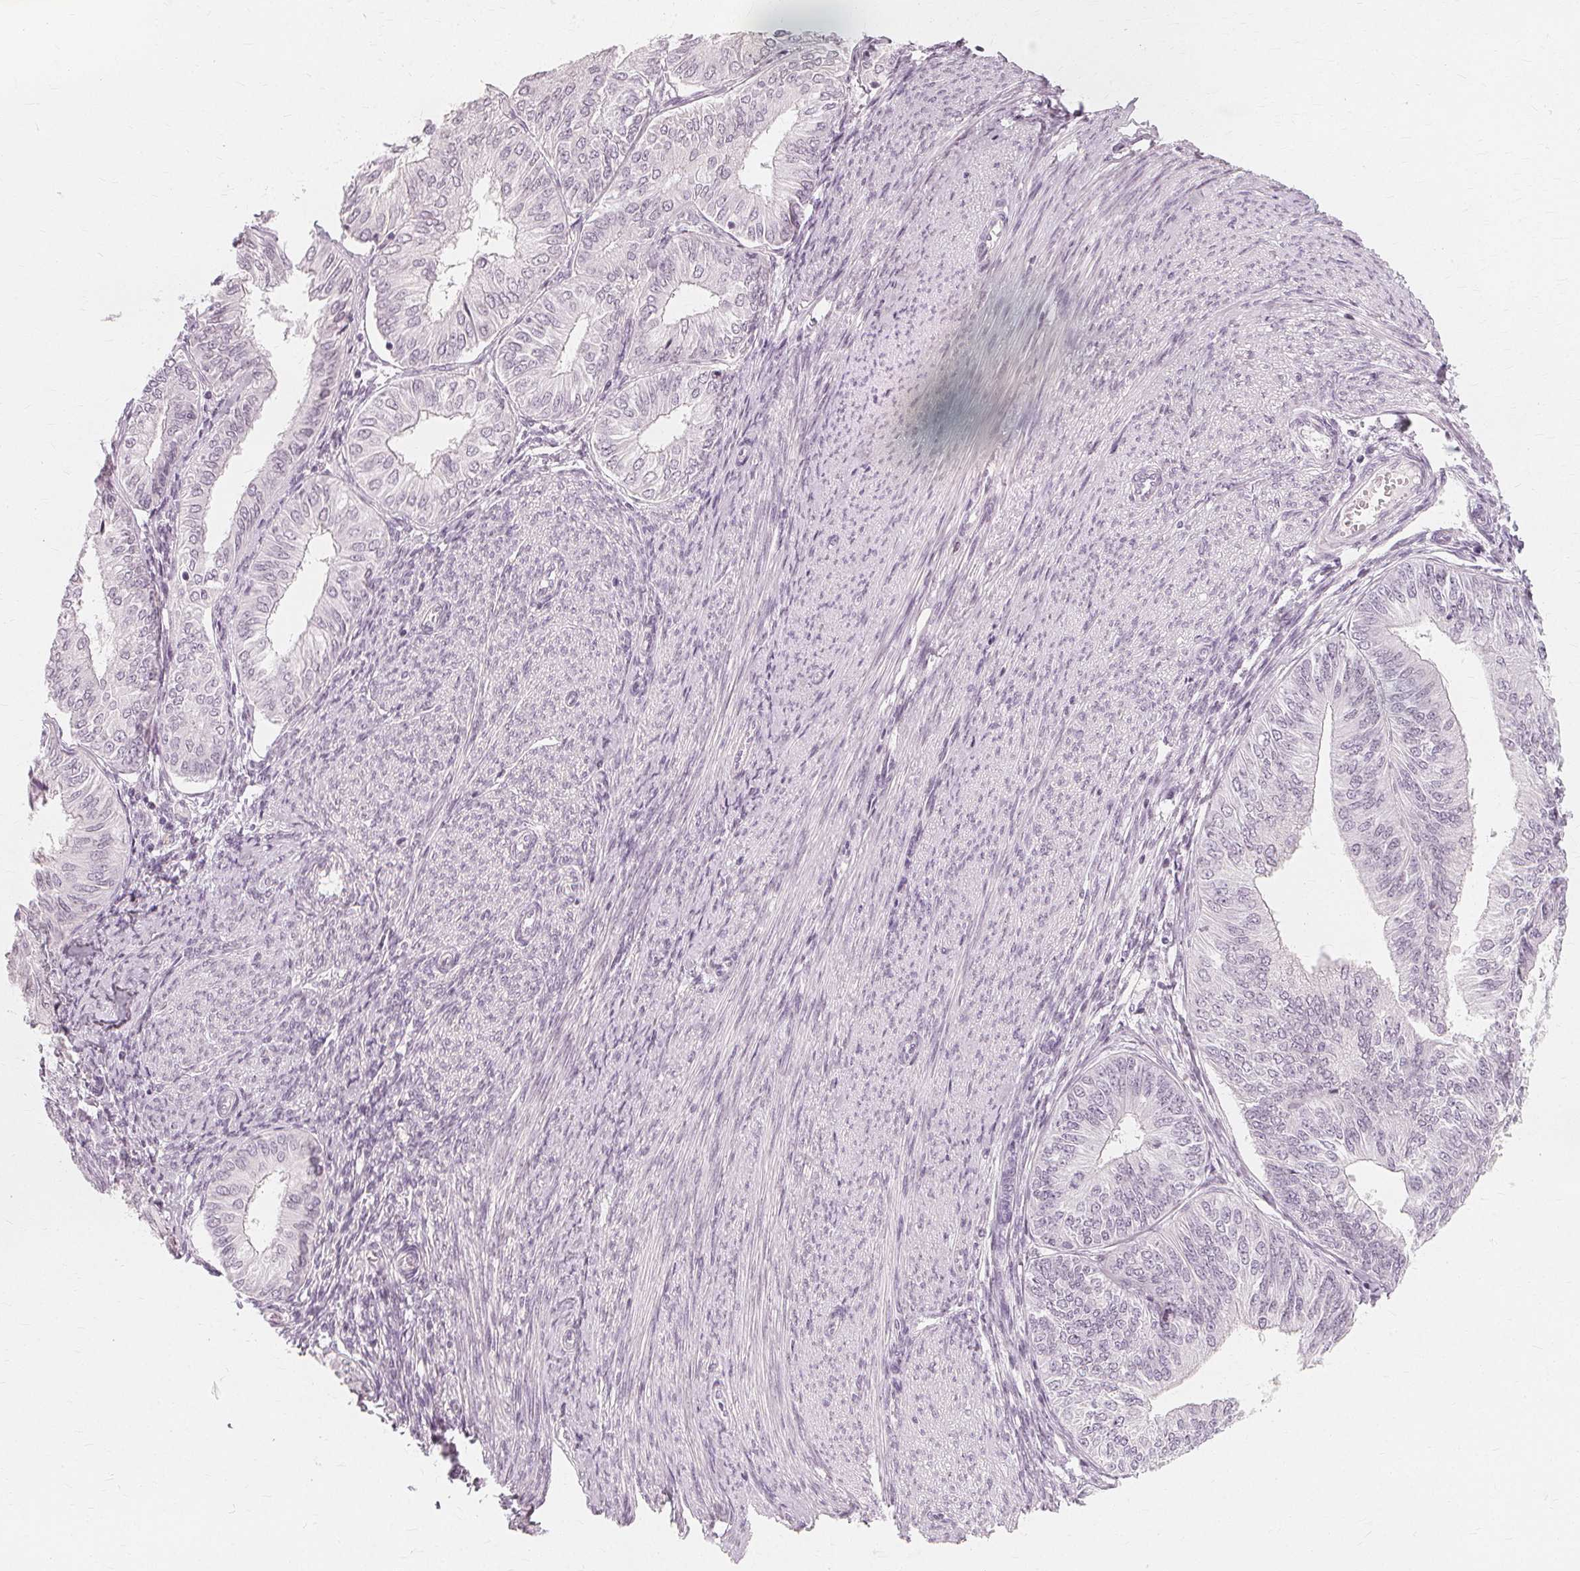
{"staining": {"intensity": "negative", "quantity": "none", "location": "none"}, "tissue": "endometrial cancer", "cell_type": "Tumor cells", "image_type": "cancer", "snomed": [{"axis": "morphology", "description": "Adenocarcinoma, NOS"}, {"axis": "topography", "description": "Endometrium"}], "caption": "This image is of endometrial cancer stained with immunohistochemistry (IHC) to label a protein in brown with the nuclei are counter-stained blue. There is no expression in tumor cells.", "gene": "NXPE1", "patient": {"sex": "female", "age": 58}}